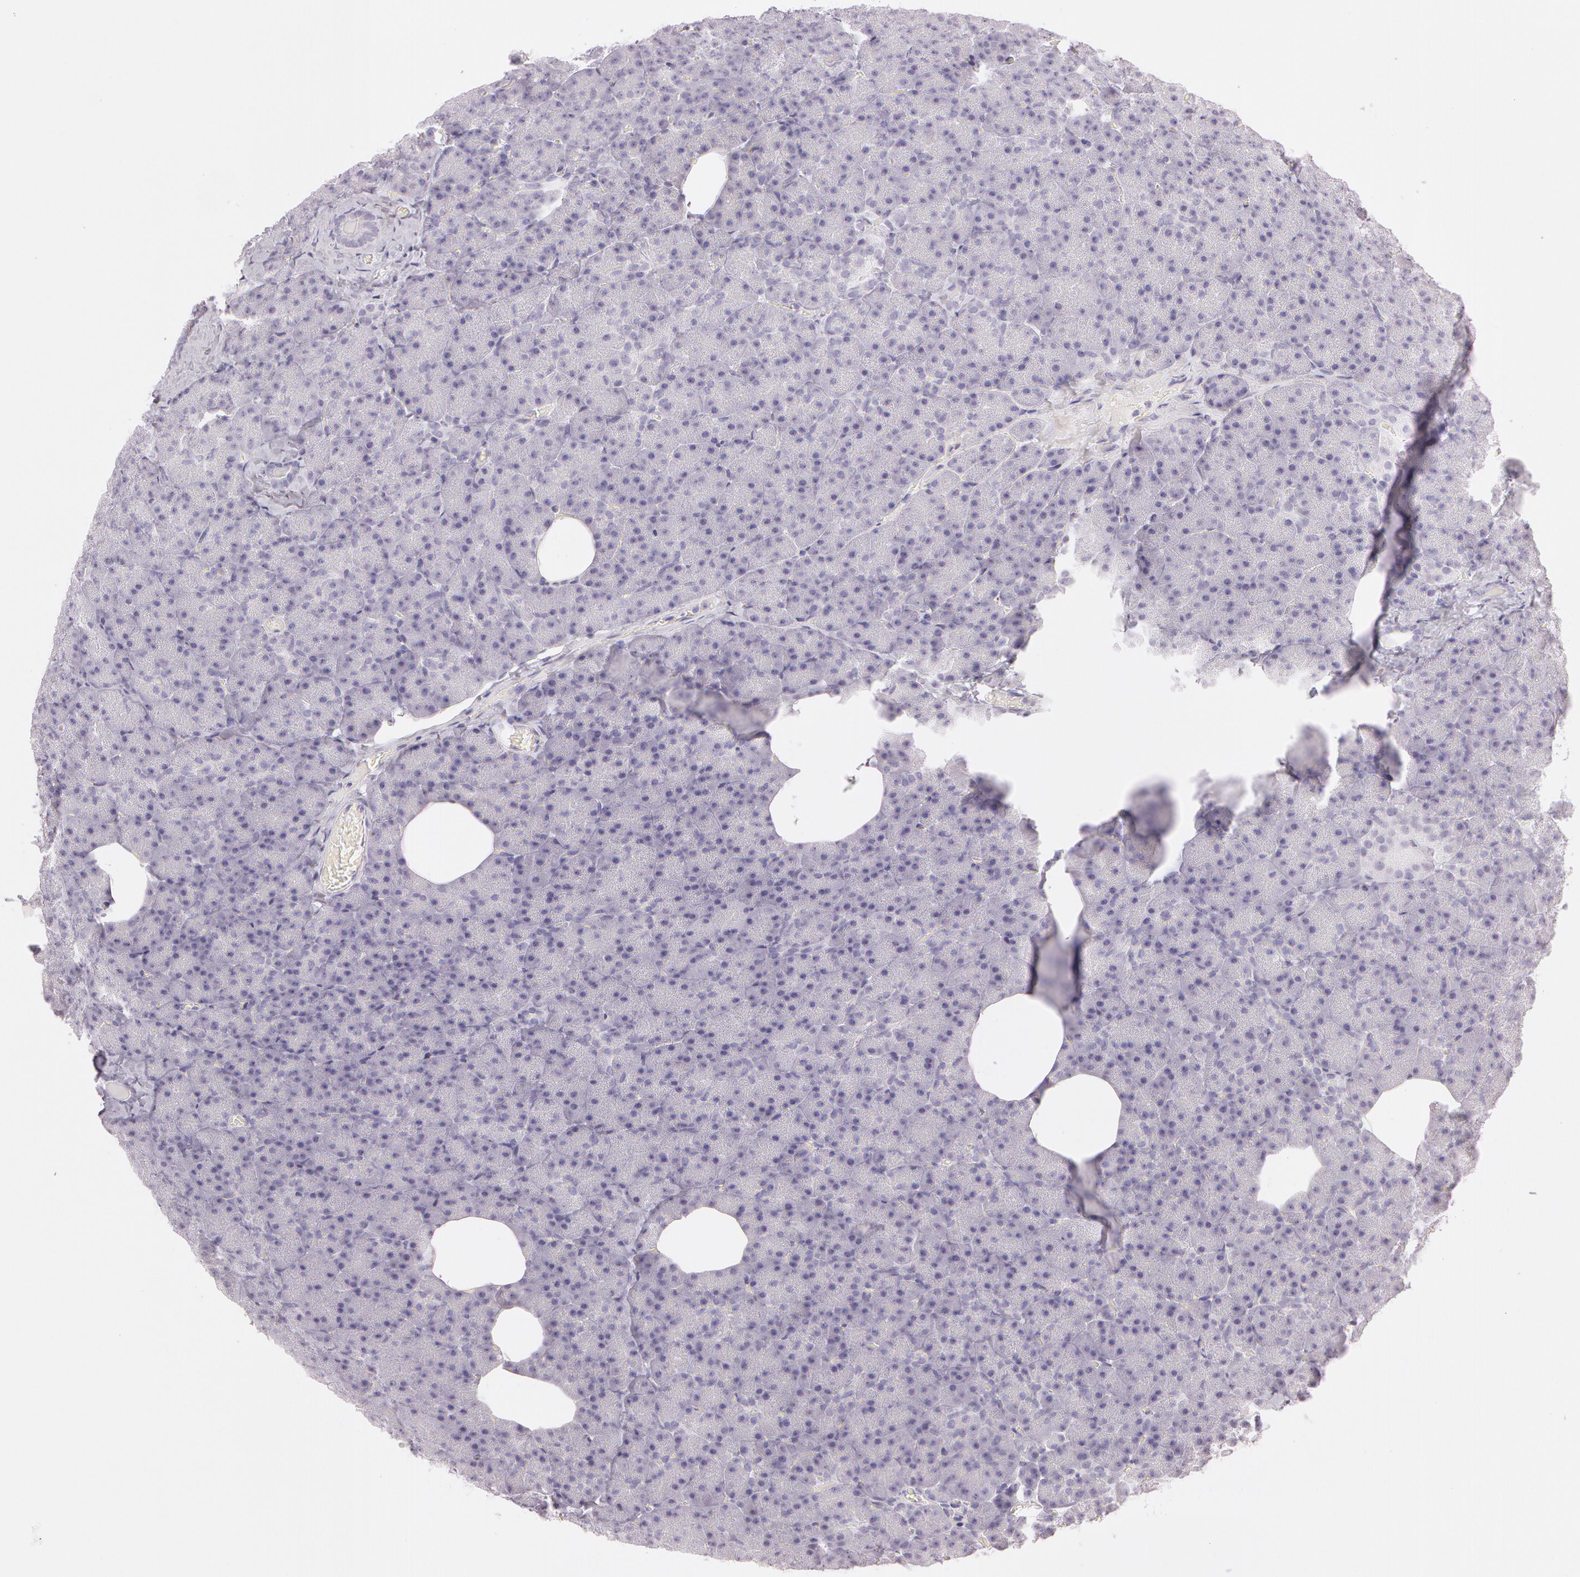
{"staining": {"intensity": "negative", "quantity": "none", "location": "none"}, "tissue": "pancreas", "cell_type": "Exocrine glandular cells", "image_type": "normal", "snomed": [{"axis": "morphology", "description": "Normal tissue, NOS"}, {"axis": "topography", "description": "Pancreas"}], "caption": "There is no significant staining in exocrine glandular cells of pancreas. (DAB (3,3'-diaminobenzidine) immunohistochemistry (IHC) visualized using brightfield microscopy, high magnification).", "gene": "OTC", "patient": {"sex": "female", "age": 35}}